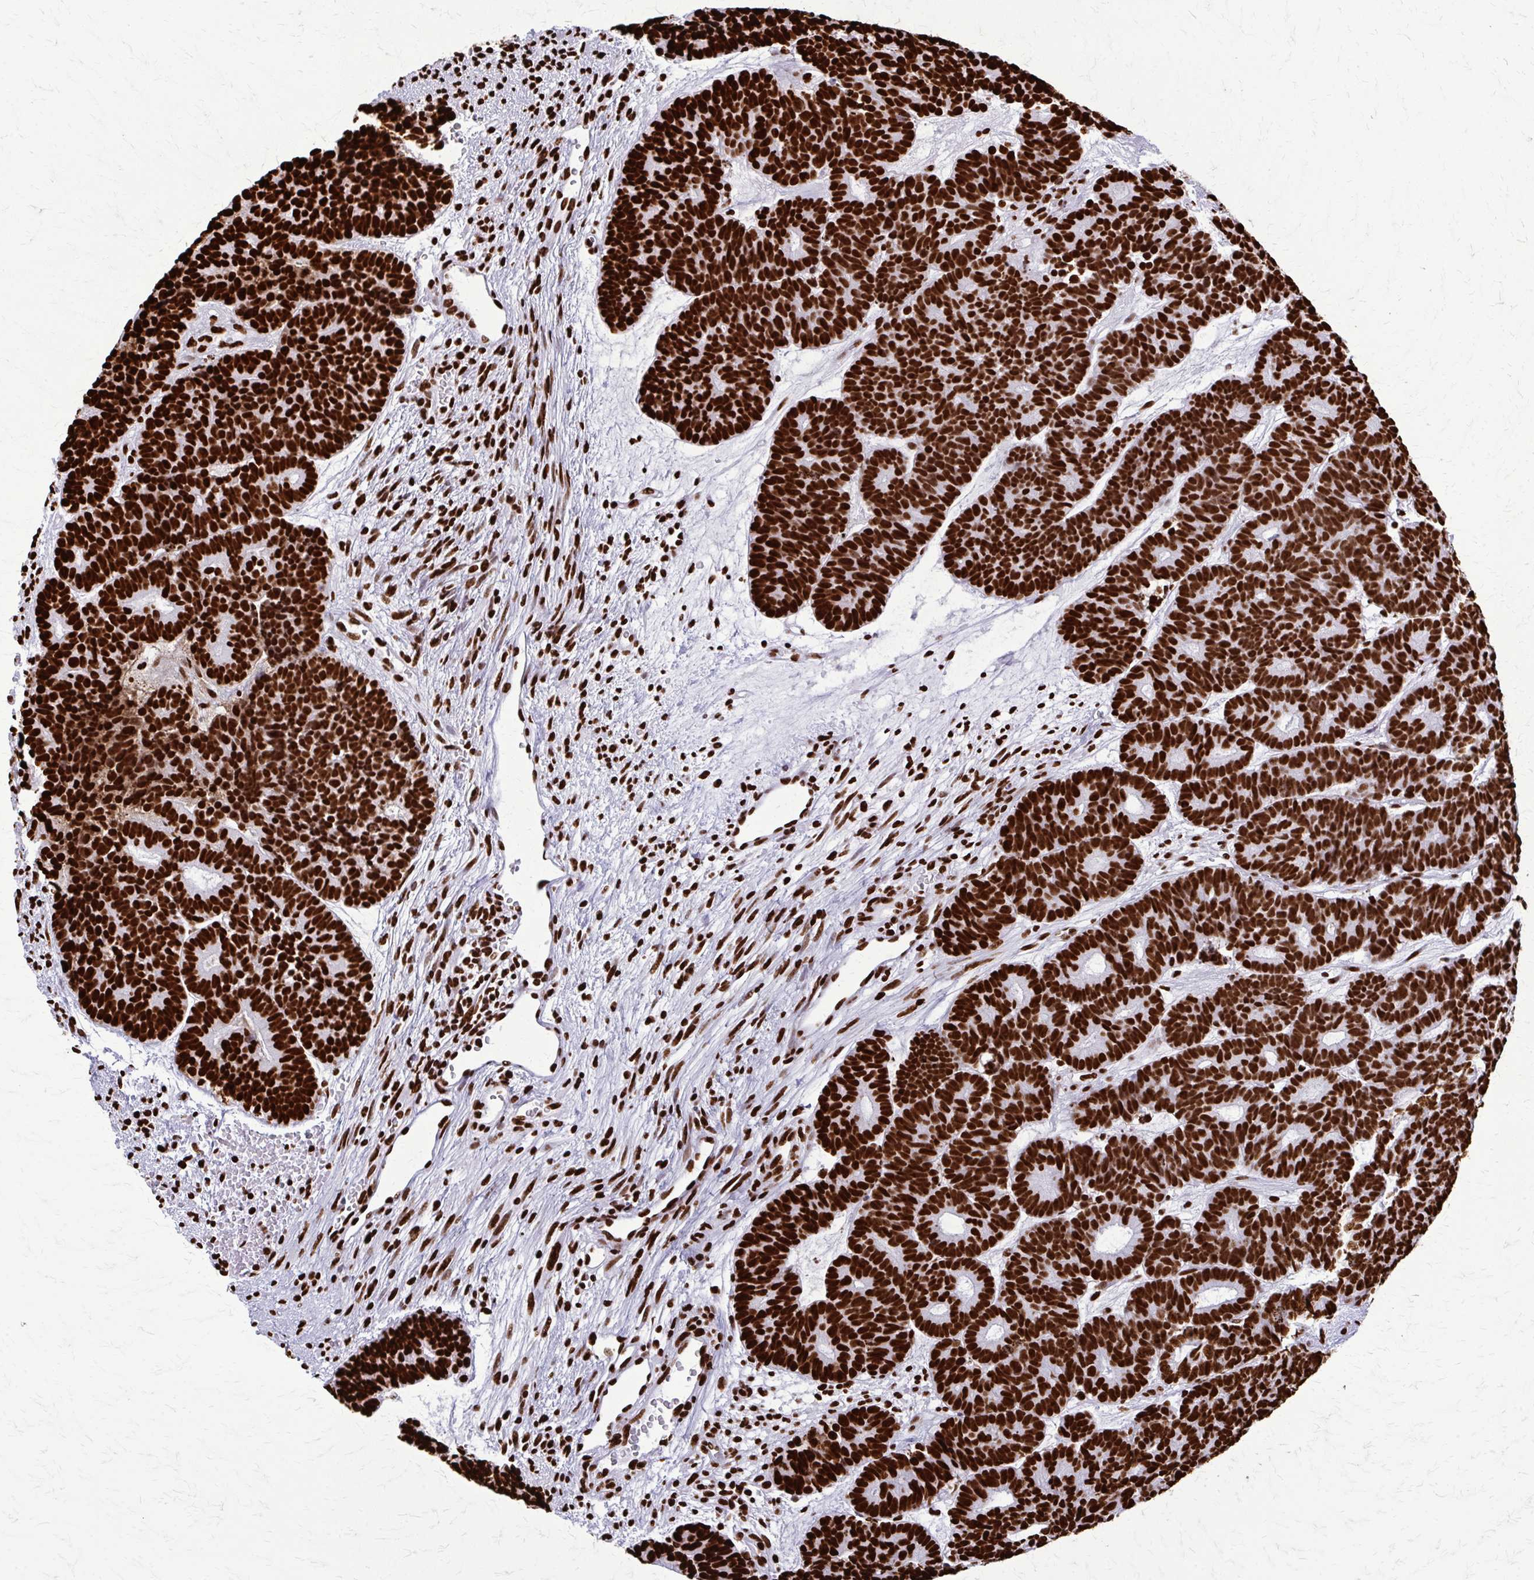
{"staining": {"intensity": "strong", "quantity": ">75%", "location": "nuclear"}, "tissue": "head and neck cancer", "cell_type": "Tumor cells", "image_type": "cancer", "snomed": [{"axis": "morphology", "description": "Adenocarcinoma, NOS"}, {"axis": "topography", "description": "Head-Neck"}], "caption": "Immunohistochemical staining of adenocarcinoma (head and neck) shows high levels of strong nuclear protein staining in about >75% of tumor cells. (Stains: DAB (3,3'-diaminobenzidine) in brown, nuclei in blue, Microscopy: brightfield microscopy at high magnification).", "gene": "SFPQ", "patient": {"sex": "female", "age": 81}}